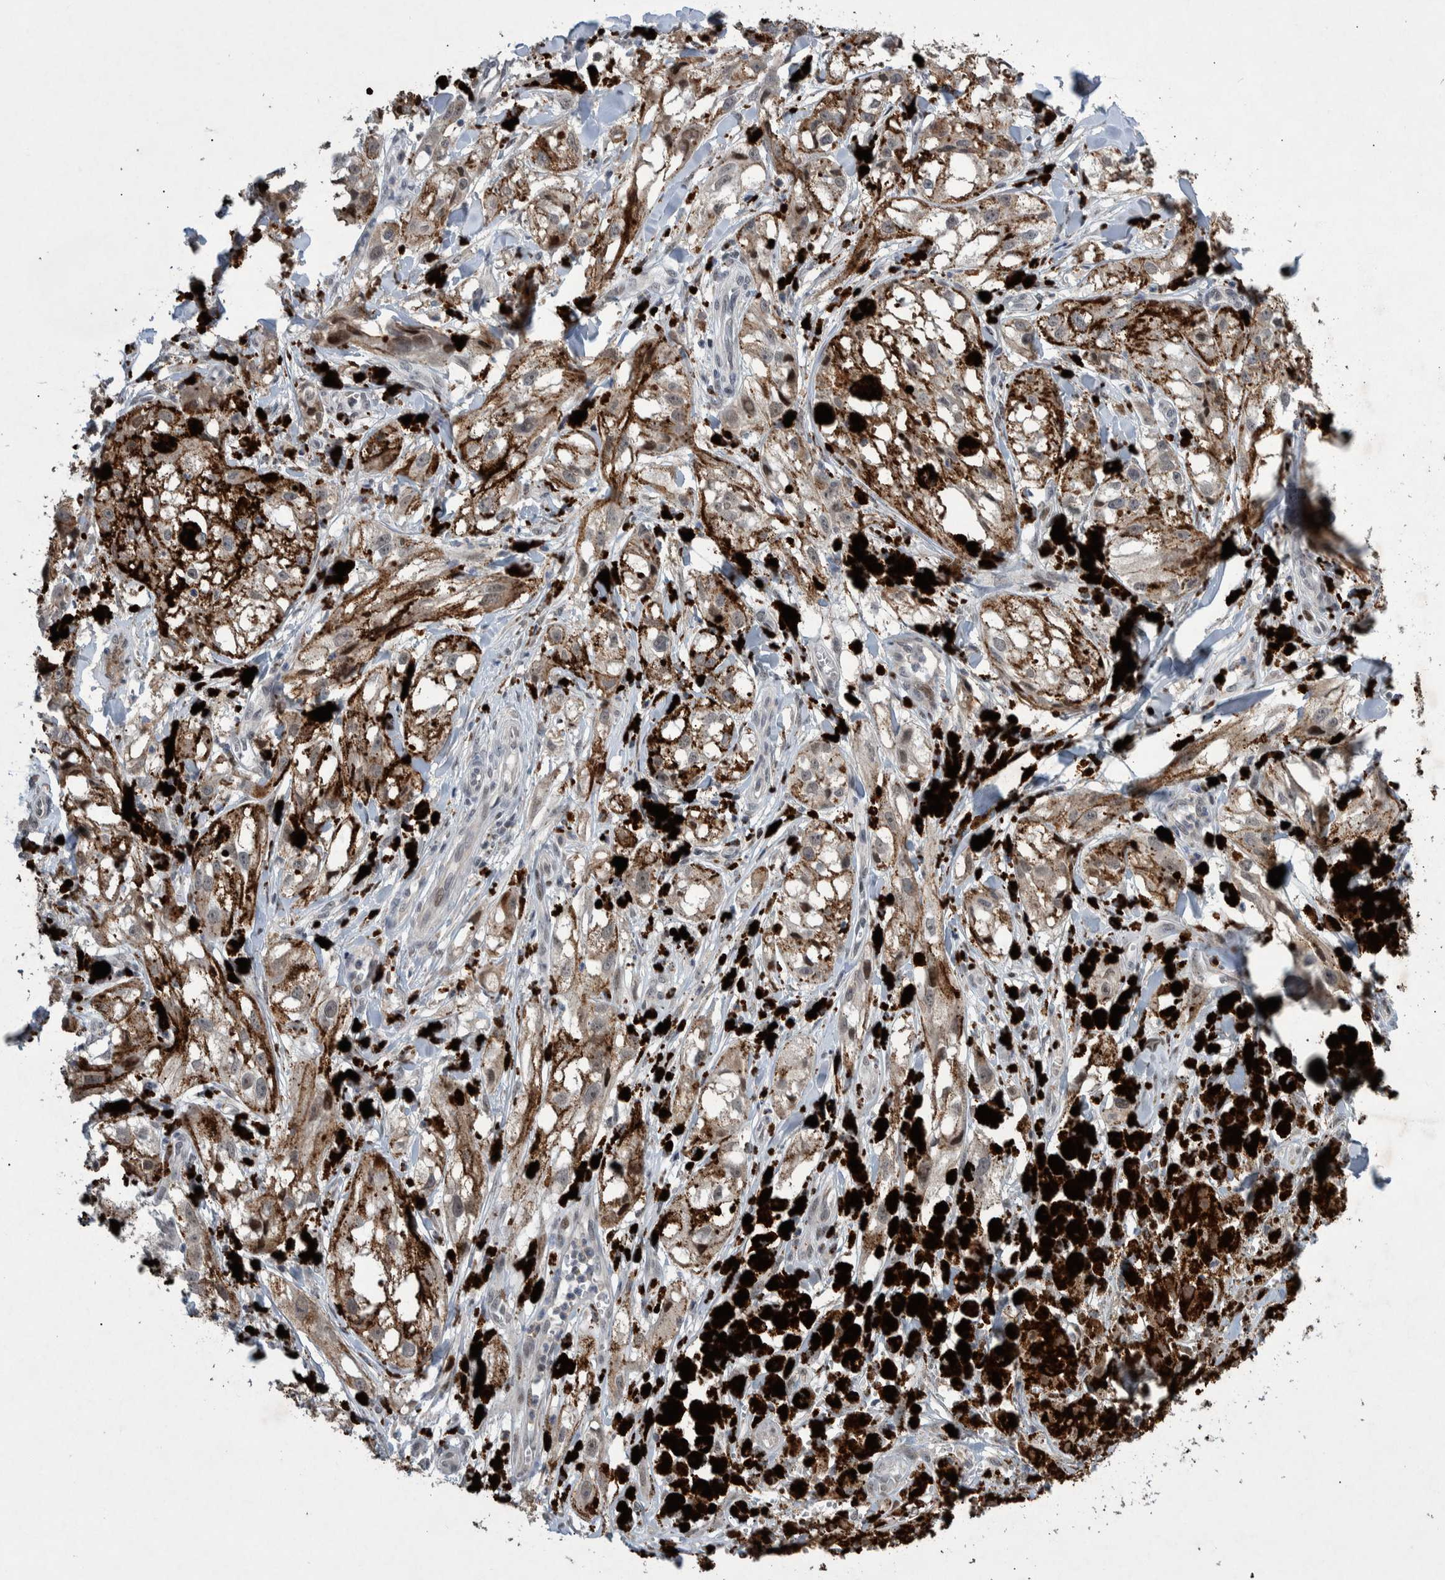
{"staining": {"intensity": "weak", "quantity": ">75%", "location": "cytoplasmic/membranous"}, "tissue": "melanoma", "cell_type": "Tumor cells", "image_type": "cancer", "snomed": [{"axis": "morphology", "description": "Malignant melanoma, NOS"}, {"axis": "topography", "description": "Skin"}], "caption": "Malignant melanoma was stained to show a protein in brown. There is low levels of weak cytoplasmic/membranous expression in about >75% of tumor cells. (brown staining indicates protein expression, while blue staining denotes nuclei).", "gene": "ESRP1", "patient": {"sex": "male", "age": 88}}